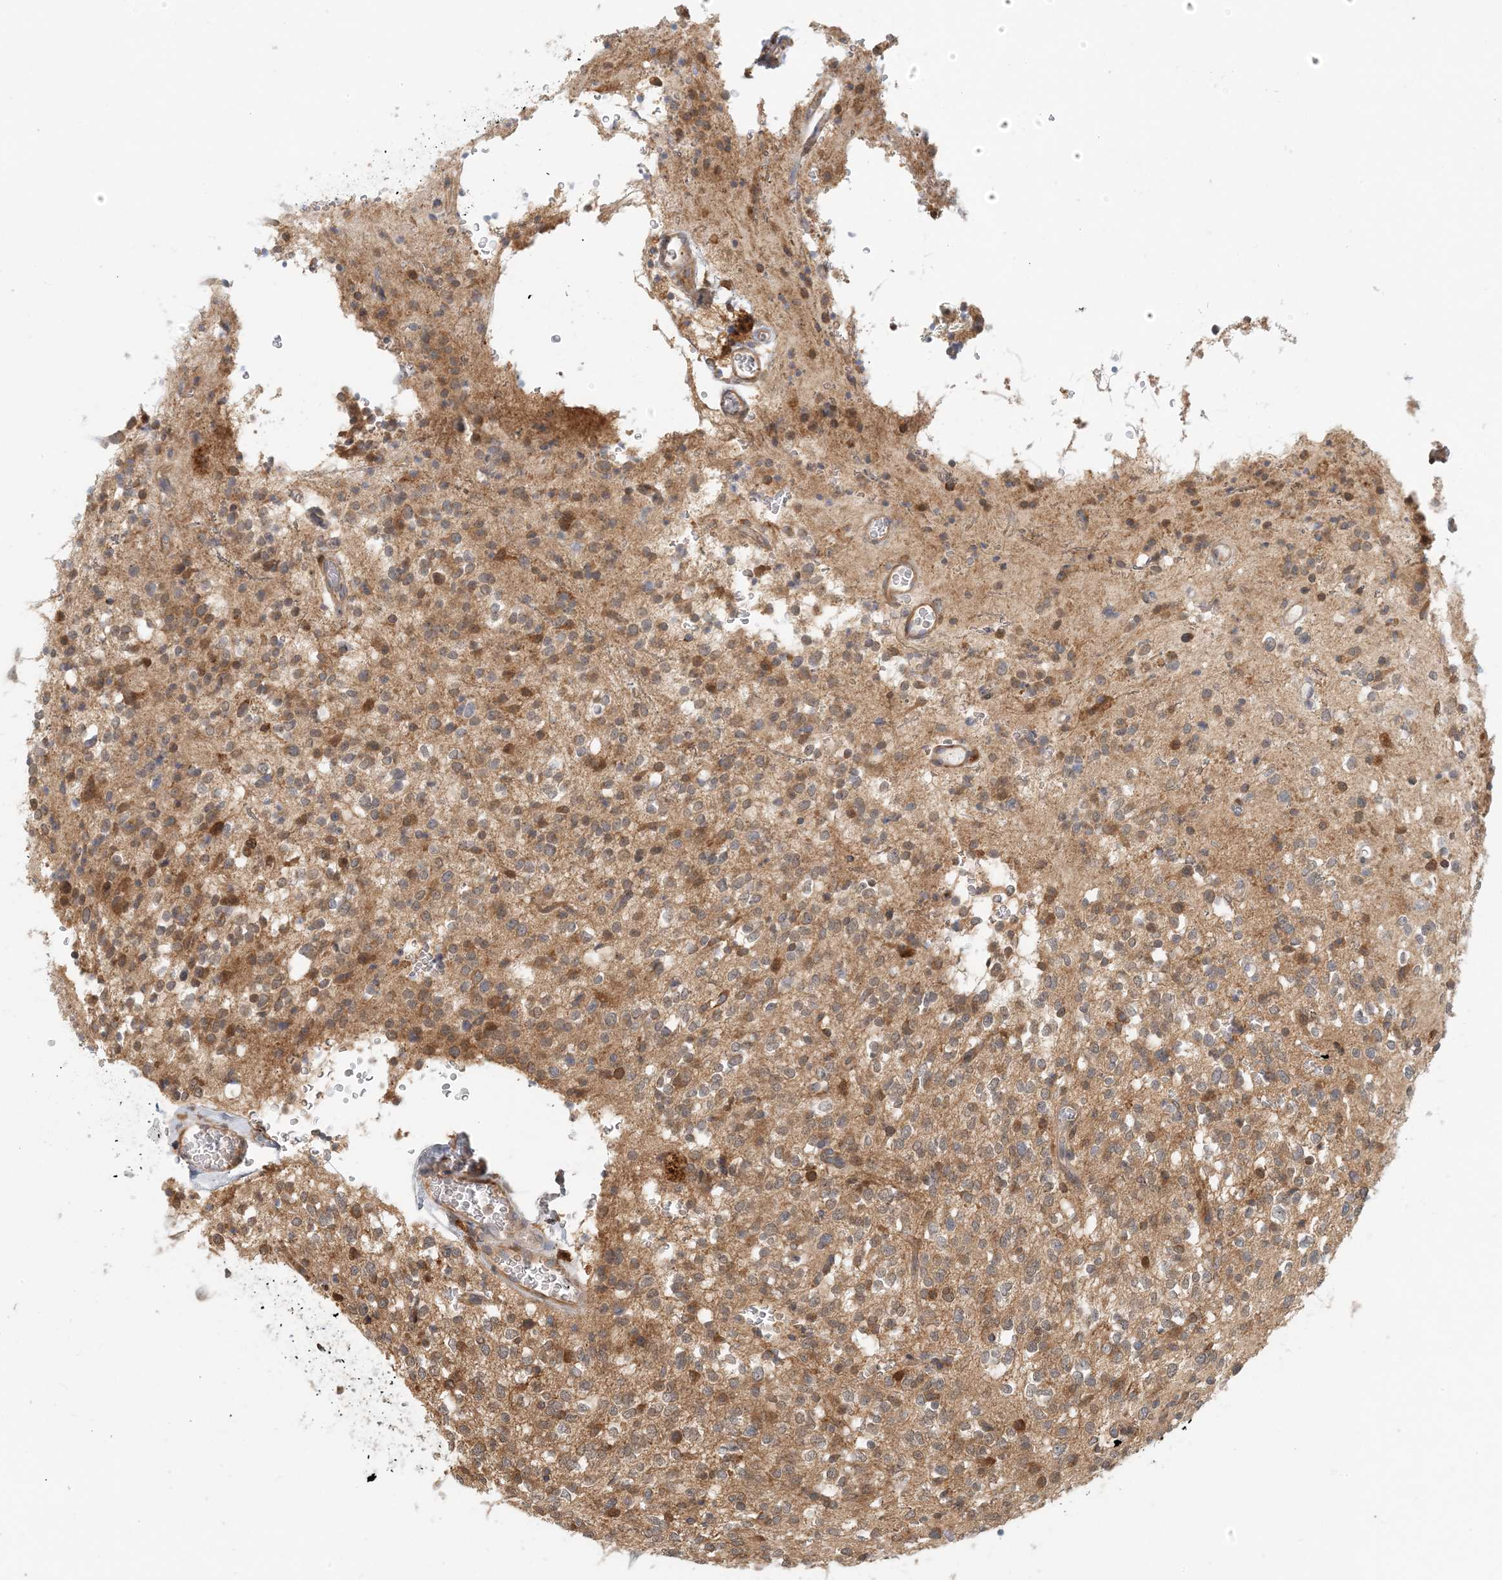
{"staining": {"intensity": "negative", "quantity": "none", "location": "none"}, "tissue": "glioma", "cell_type": "Tumor cells", "image_type": "cancer", "snomed": [{"axis": "morphology", "description": "Glioma, malignant, High grade"}, {"axis": "topography", "description": "Brain"}], "caption": "Malignant glioma (high-grade) was stained to show a protein in brown. There is no significant expression in tumor cells.", "gene": "HNMT", "patient": {"sex": "male", "age": 34}}